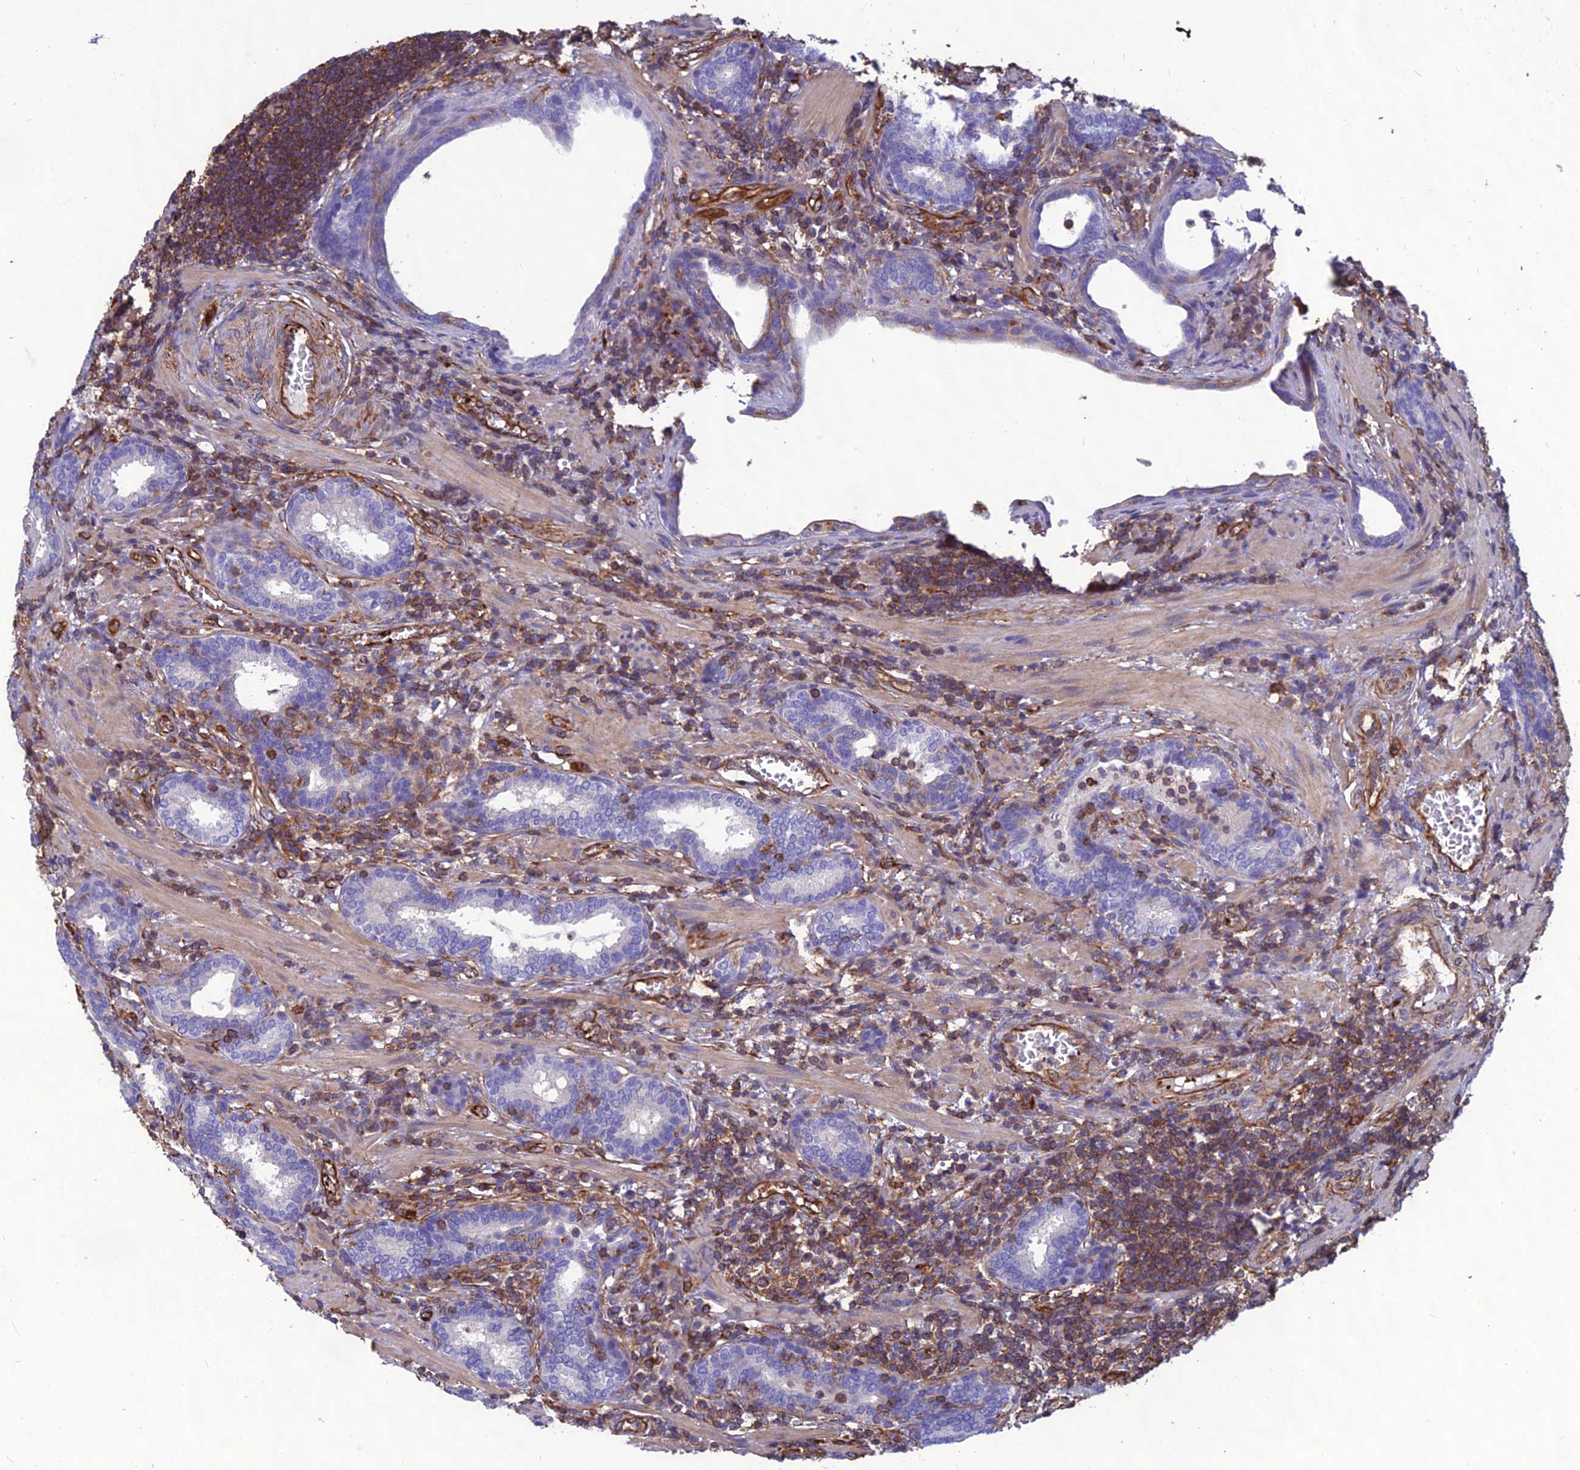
{"staining": {"intensity": "negative", "quantity": "none", "location": "none"}, "tissue": "prostate cancer", "cell_type": "Tumor cells", "image_type": "cancer", "snomed": [{"axis": "morphology", "description": "Adenocarcinoma, High grade"}, {"axis": "topography", "description": "Prostate"}], "caption": "DAB (3,3'-diaminobenzidine) immunohistochemical staining of human adenocarcinoma (high-grade) (prostate) shows no significant expression in tumor cells. (DAB (3,3'-diaminobenzidine) immunohistochemistry (IHC) visualized using brightfield microscopy, high magnification).", "gene": "PSMD11", "patient": {"sex": "male", "age": 69}}